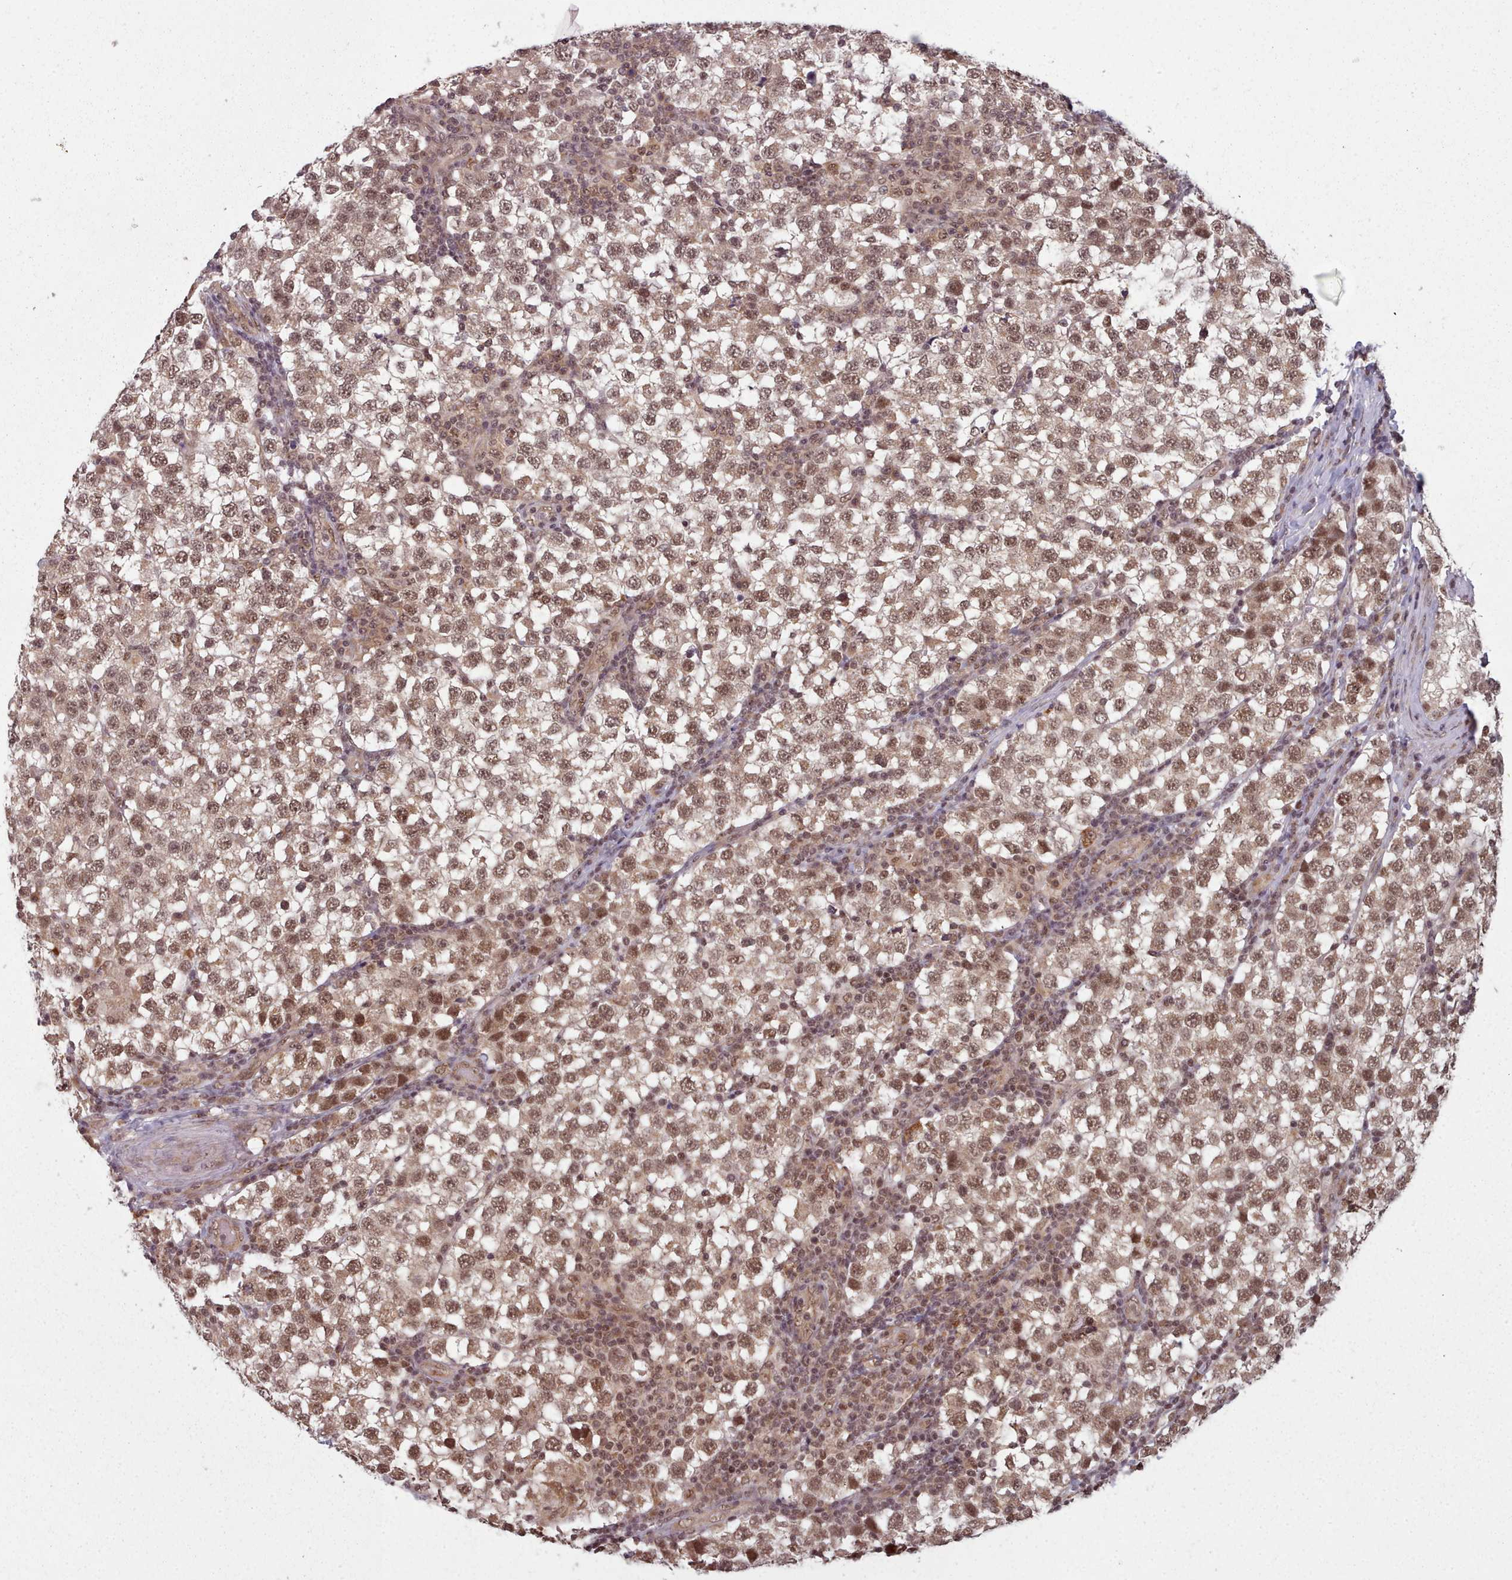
{"staining": {"intensity": "weak", "quantity": ">75%", "location": "cytoplasmic/membranous,nuclear"}, "tissue": "testis cancer", "cell_type": "Tumor cells", "image_type": "cancer", "snomed": [{"axis": "morphology", "description": "Seminoma, NOS"}, {"axis": "topography", "description": "Testis"}], "caption": "Seminoma (testis) stained with a protein marker exhibits weak staining in tumor cells.", "gene": "DHX8", "patient": {"sex": "male", "age": 34}}